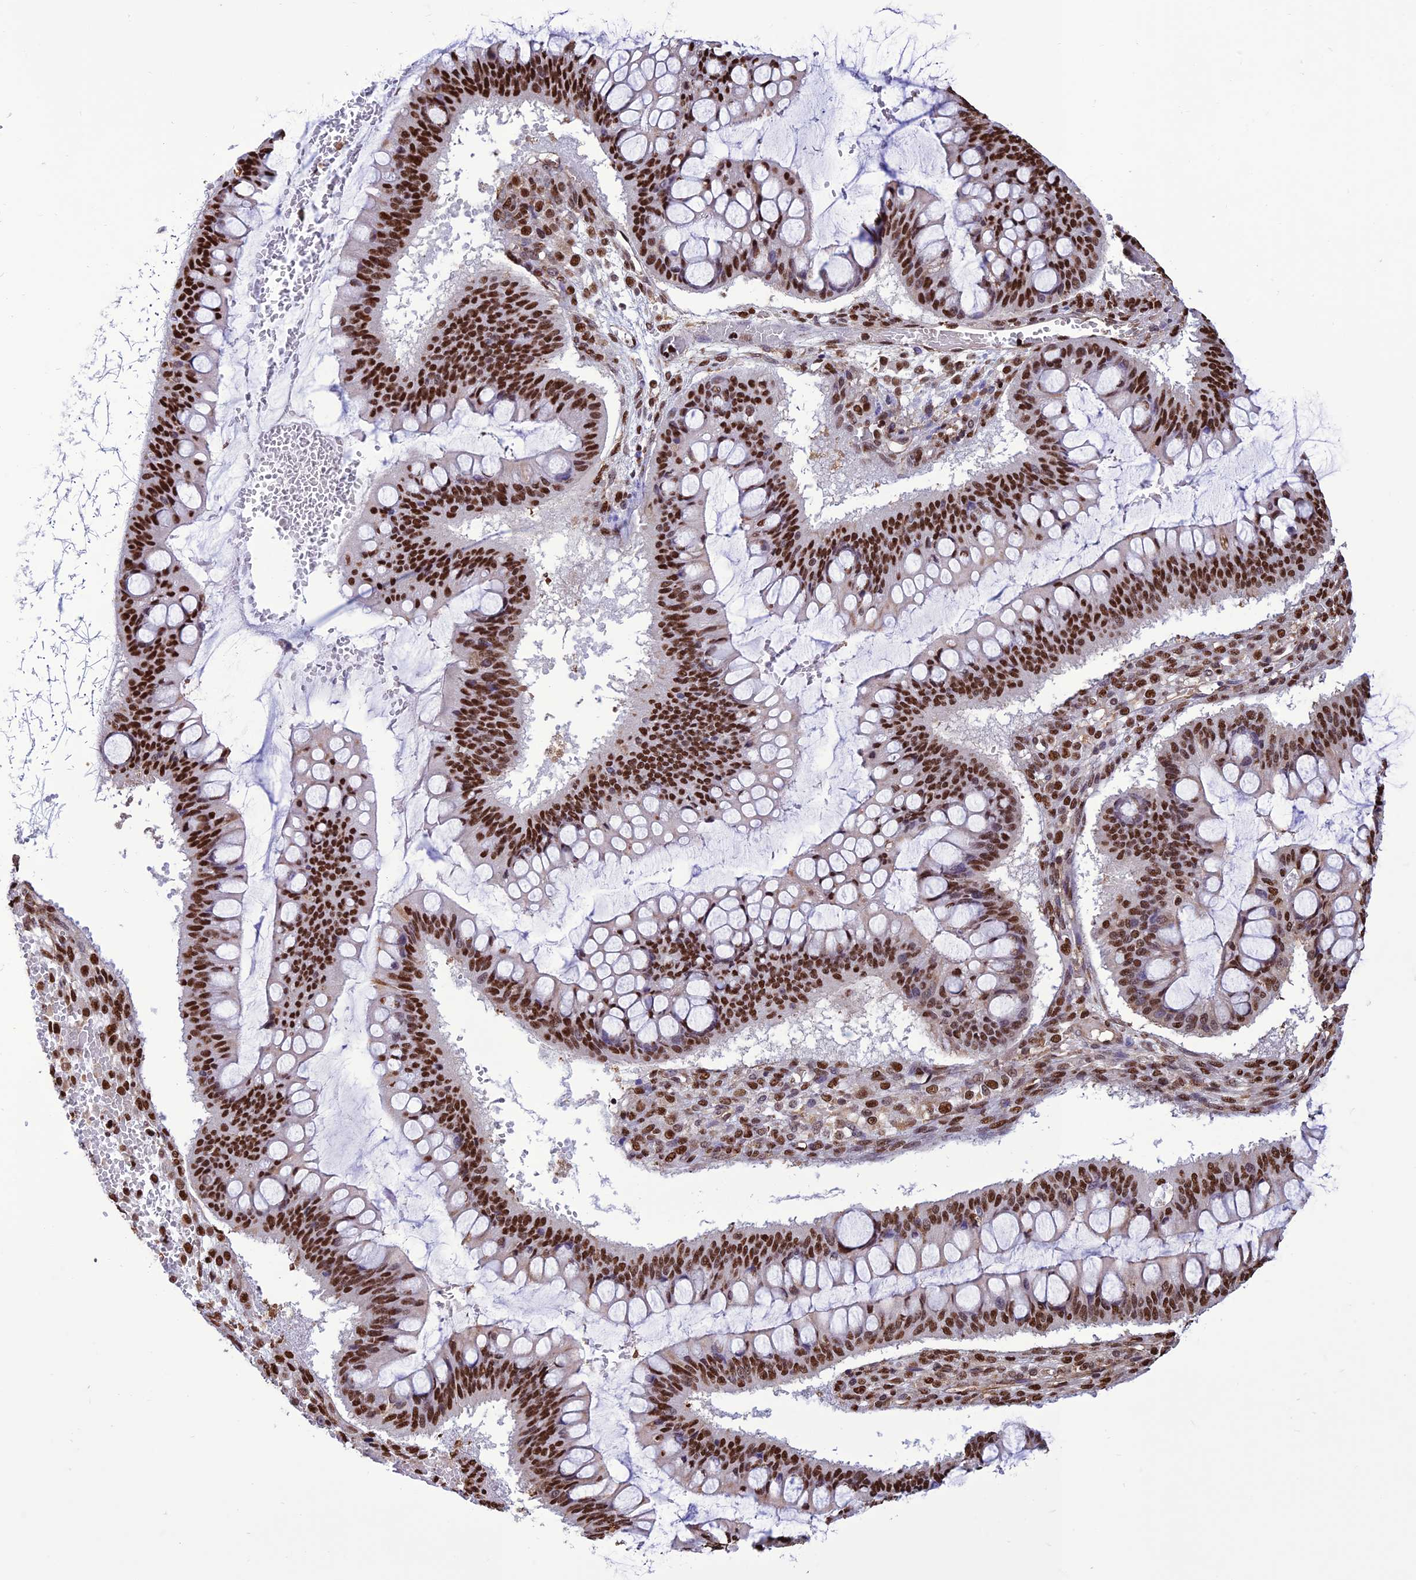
{"staining": {"intensity": "strong", "quantity": ">75%", "location": "nuclear"}, "tissue": "ovarian cancer", "cell_type": "Tumor cells", "image_type": "cancer", "snomed": [{"axis": "morphology", "description": "Cystadenocarcinoma, mucinous, NOS"}, {"axis": "topography", "description": "Ovary"}], "caption": "This image reveals IHC staining of mucinous cystadenocarcinoma (ovarian), with high strong nuclear positivity in approximately >75% of tumor cells.", "gene": "INO80E", "patient": {"sex": "female", "age": 73}}